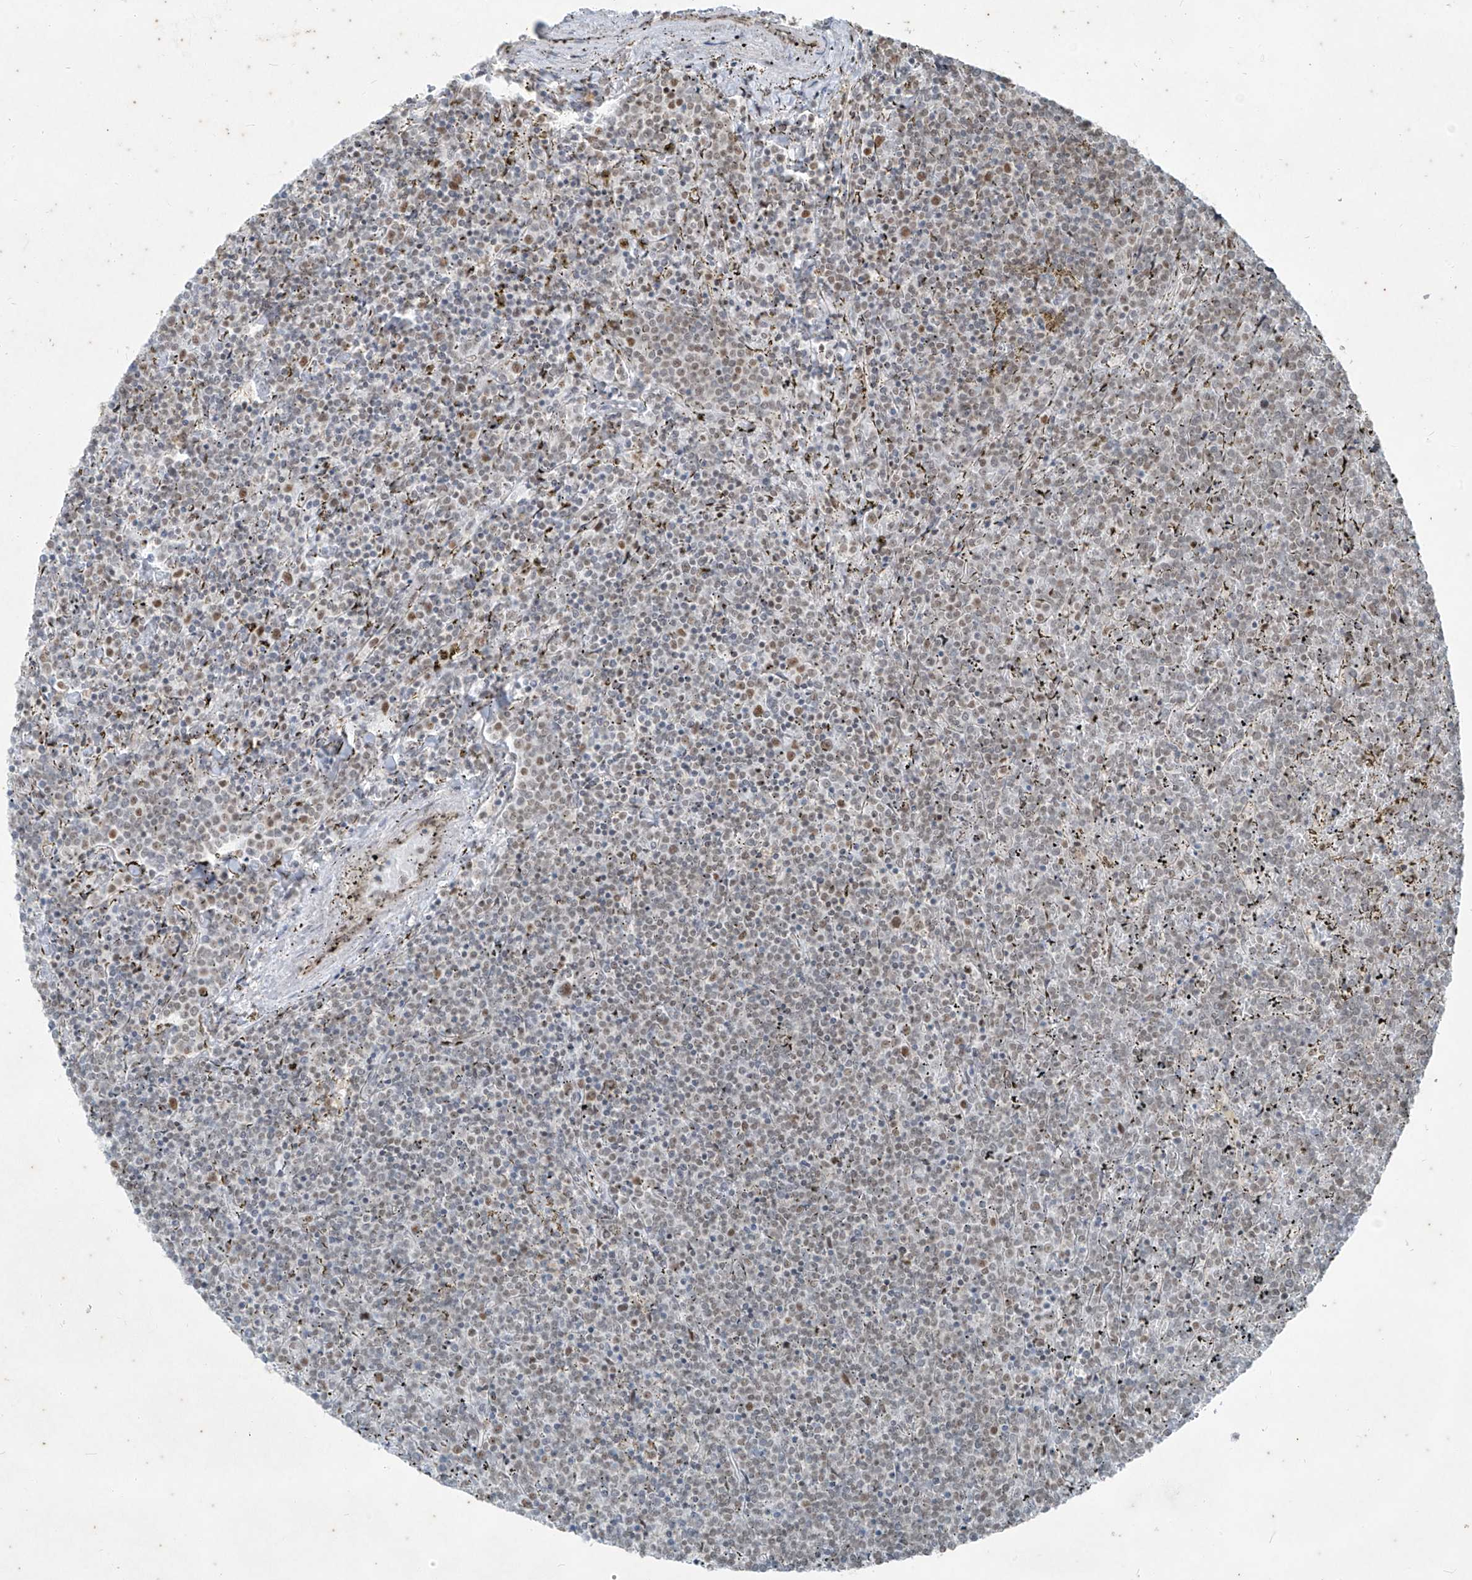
{"staining": {"intensity": "moderate", "quantity": "<25%", "location": "nuclear"}, "tissue": "lymphoma", "cell_type": "Tumor cells", "image_type": "cancer", "snomed": [{"axis": "morphology", "description": "Malignant lymphoma, non-Hodgkin's type, Low grade"}, {"axis": "topography", "description": "Spleen"}], "caption": "Low-grade malignant lymphoma, non-Hodgkin's type stained with DAB (3,3'-diaminobenzidine) immunohistochemistry (IHC) exhibits low levels of moderate nuclear positivity in about <25% of tumor cells. (Stains: DAB (3,3'-diaminobenzidine) in brown, nuclei in blue, Microscopy: brightfield microscopy at high magnification).", "gene": "ZNF354B", "patient": {"sex": "female", "age": 19}}